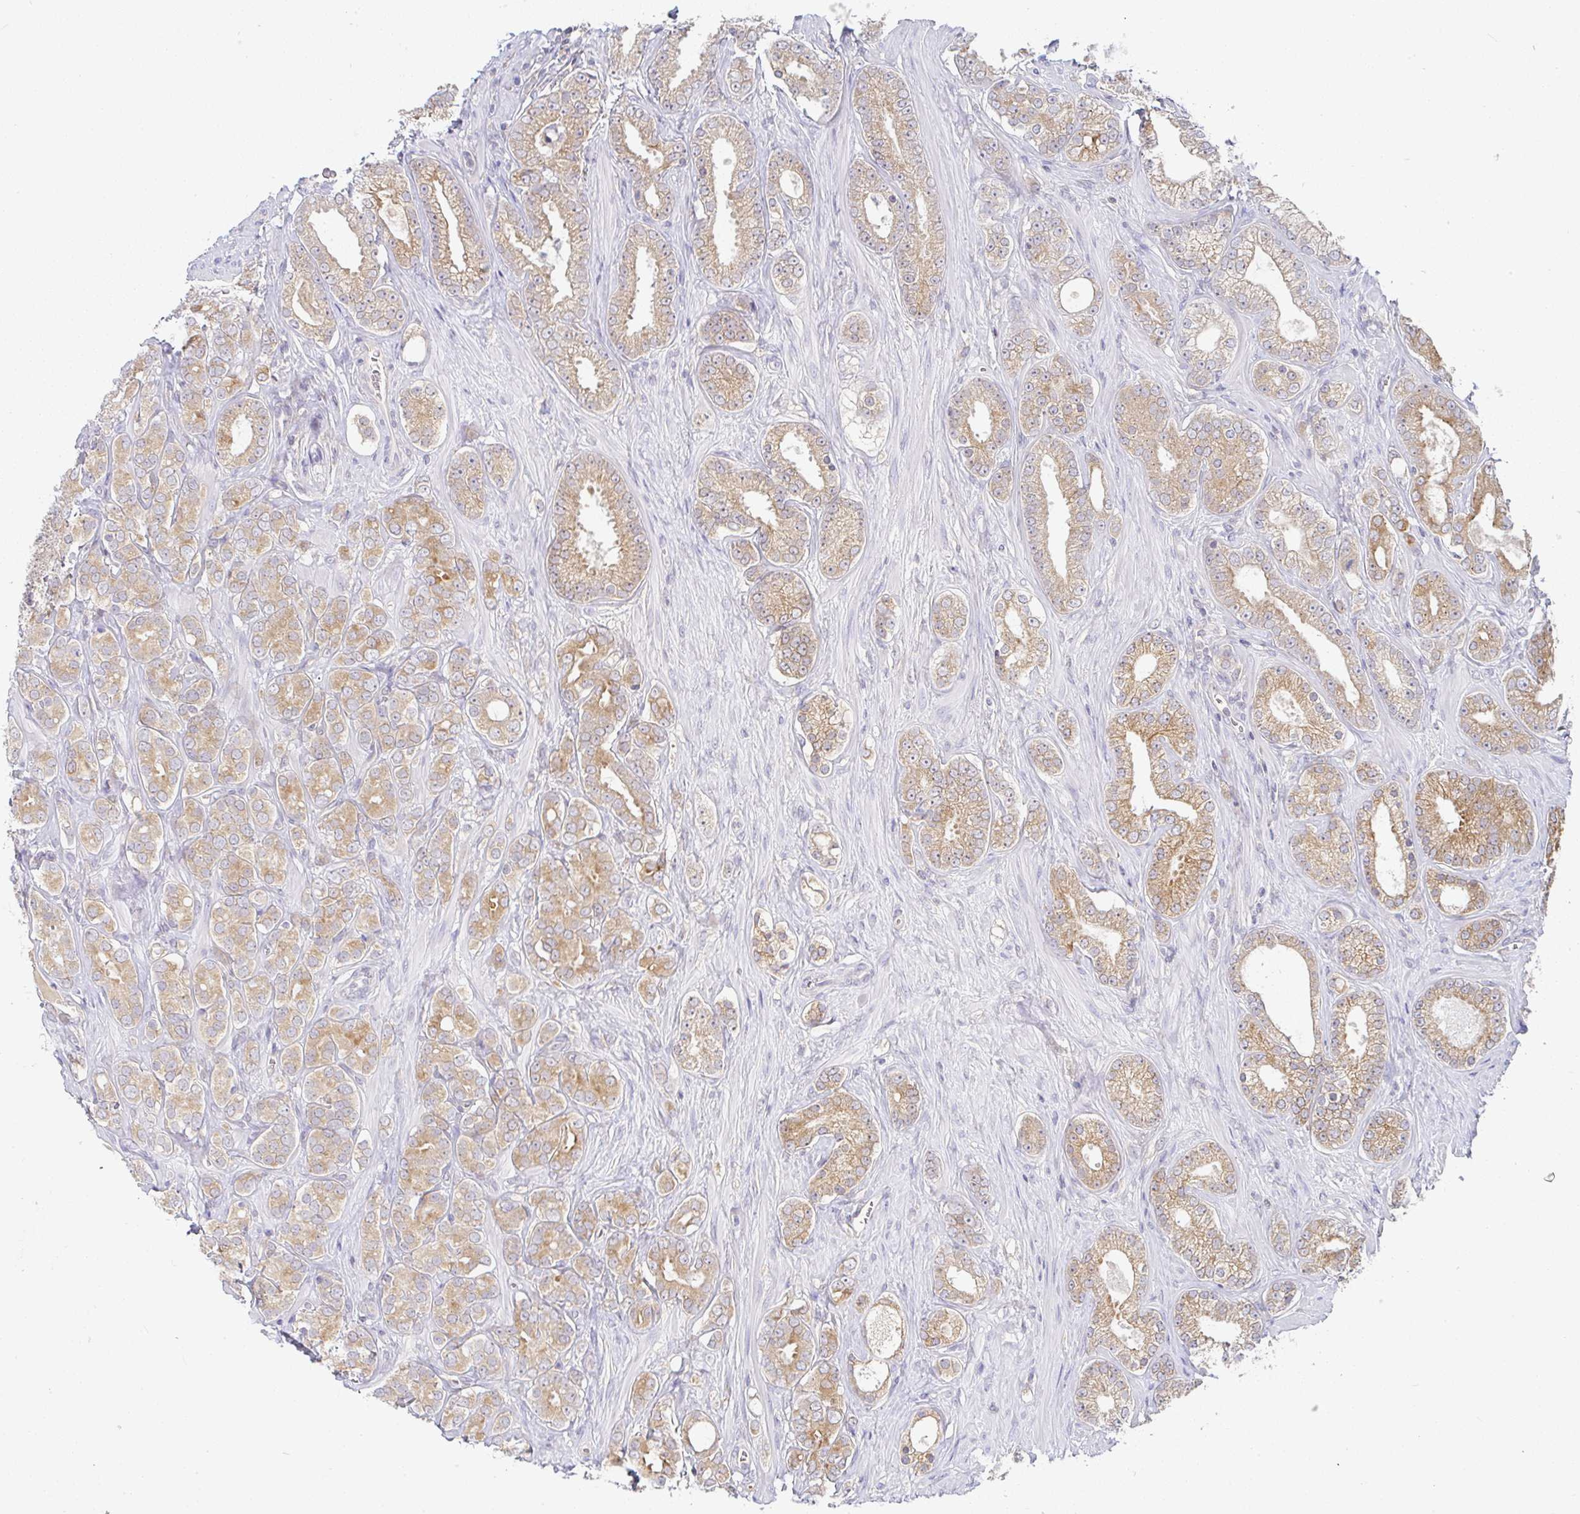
{"staining": {"intensity": "moderate", "quantity": ">75%", "location": "cytoplasmic/membranous"}, "tissue": "prostate cancer", "cell_type": "Tumor cells", "image_type": "cancer", "snomed": [{"axis": "morphology", "description": "Adenocarcinoma, High grade"}, {"axis": "topography", "description": "Prostate"}], "caption": "Tumor cells display moderate cytoplasmic/membranous expression in approximately >75% of cells in prostate cancer (adenocarcinoma (high-grade)). (Brightfield microscopy of DAB IHC at high magnification).", "gene": "DERL2", "patient": {"sex": "male", "age": 66}}